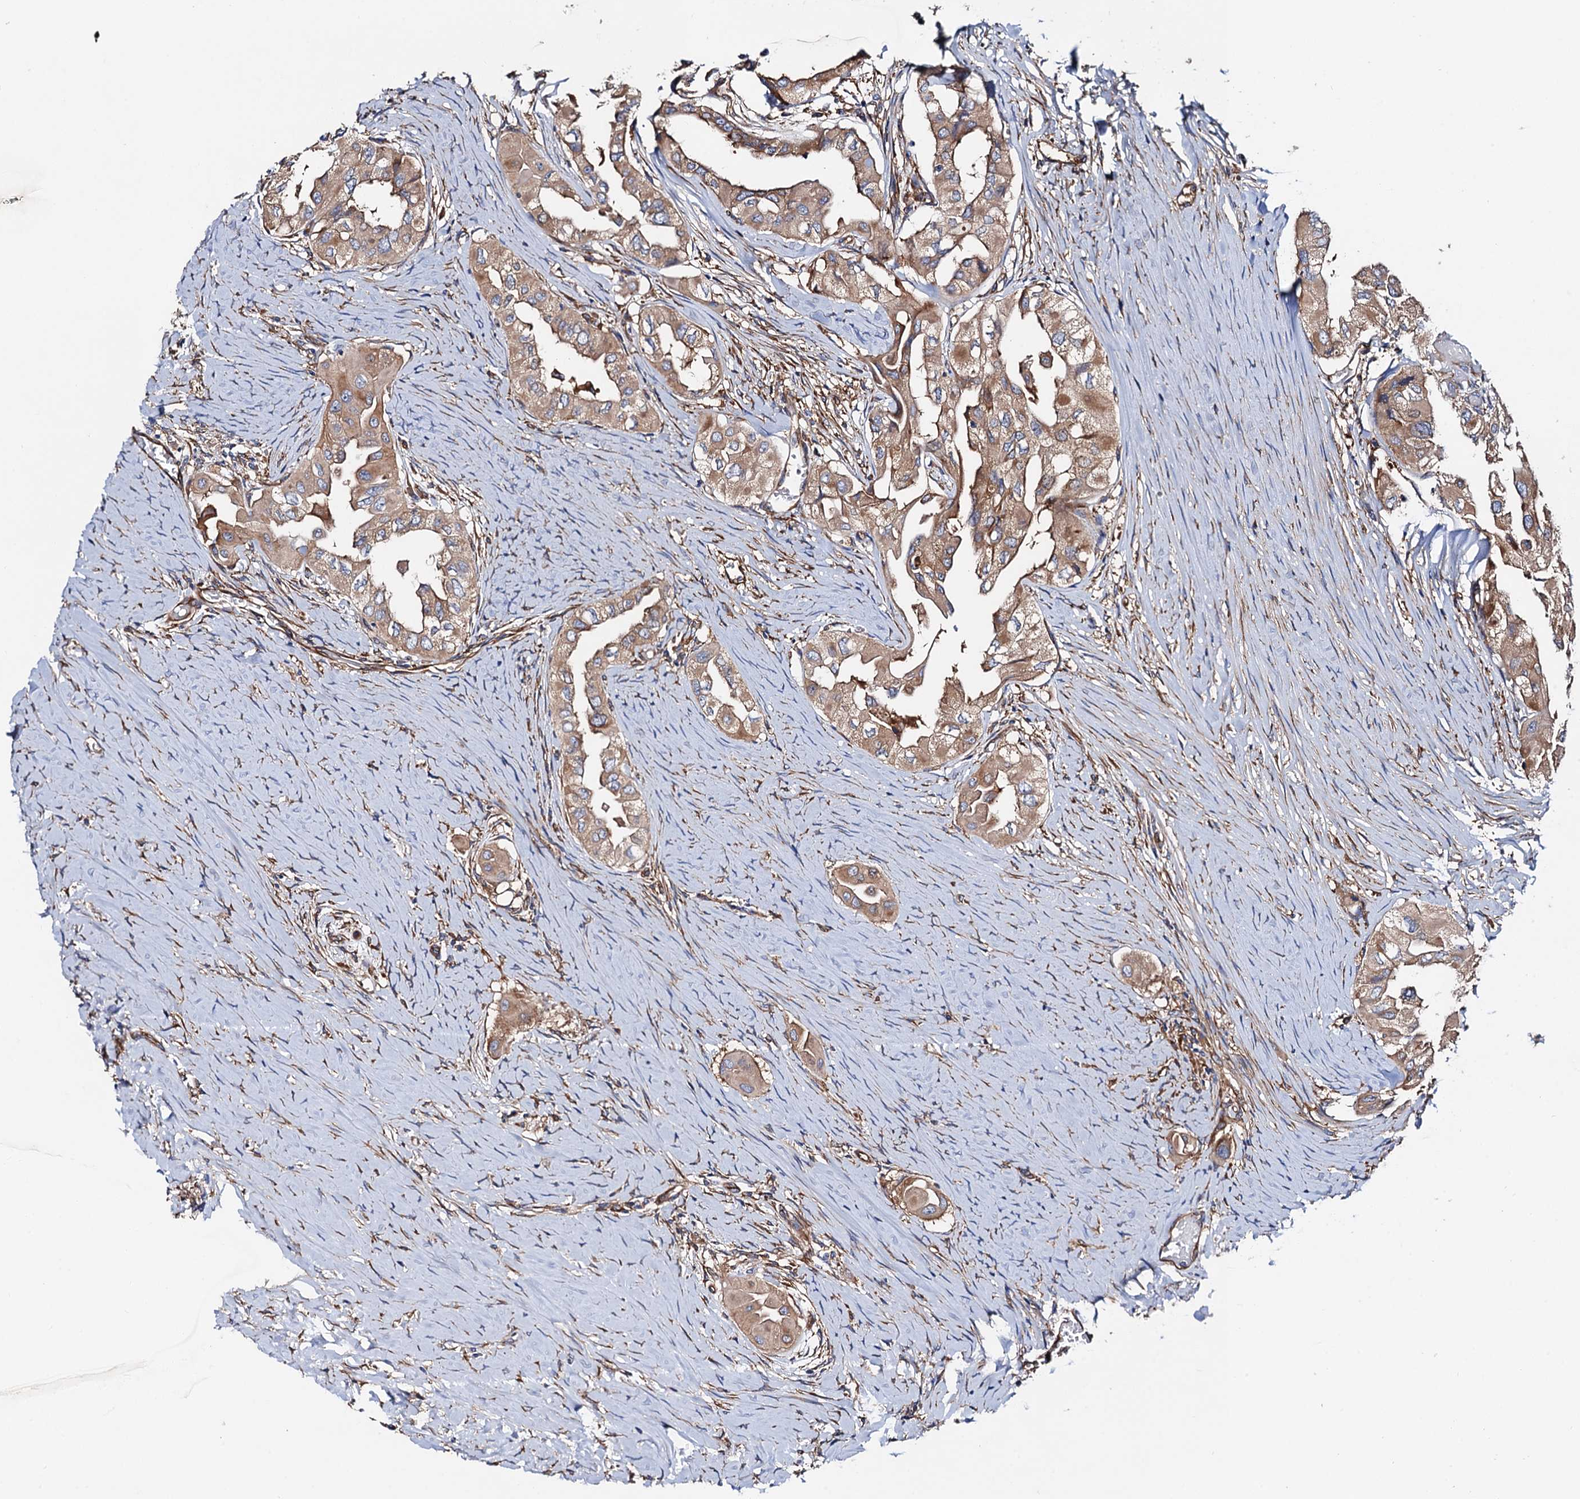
{"staining": {"intensity": "moderate", "quantity": ">75%", "location": "cytoplasmic/membranous"}, "tissue": "thyroid cancer", "cell_type": "Tumor cells", "image_type": "cancer", "snomed": [{"axis": "morphology", "description": "Papillary adenocarcinoma, NOS"}, {"axis": "topography", "description": "Thyroid gland"}], "caption": "Immunohistochemistry (IHC) histopathology image of neoplastic tissue: thyroid cancer (papillary adenocarcinoma) stained using immunohistochemistry (IHC) exhibits medium levels of moderate protein expression localized specifically in the cytoplasmic/membranous of tumor cells, appearing as a cytoplasmic/membranous brown color.", "gene": "MRPL48", "patient": {"sex": "female", "age": 59}}